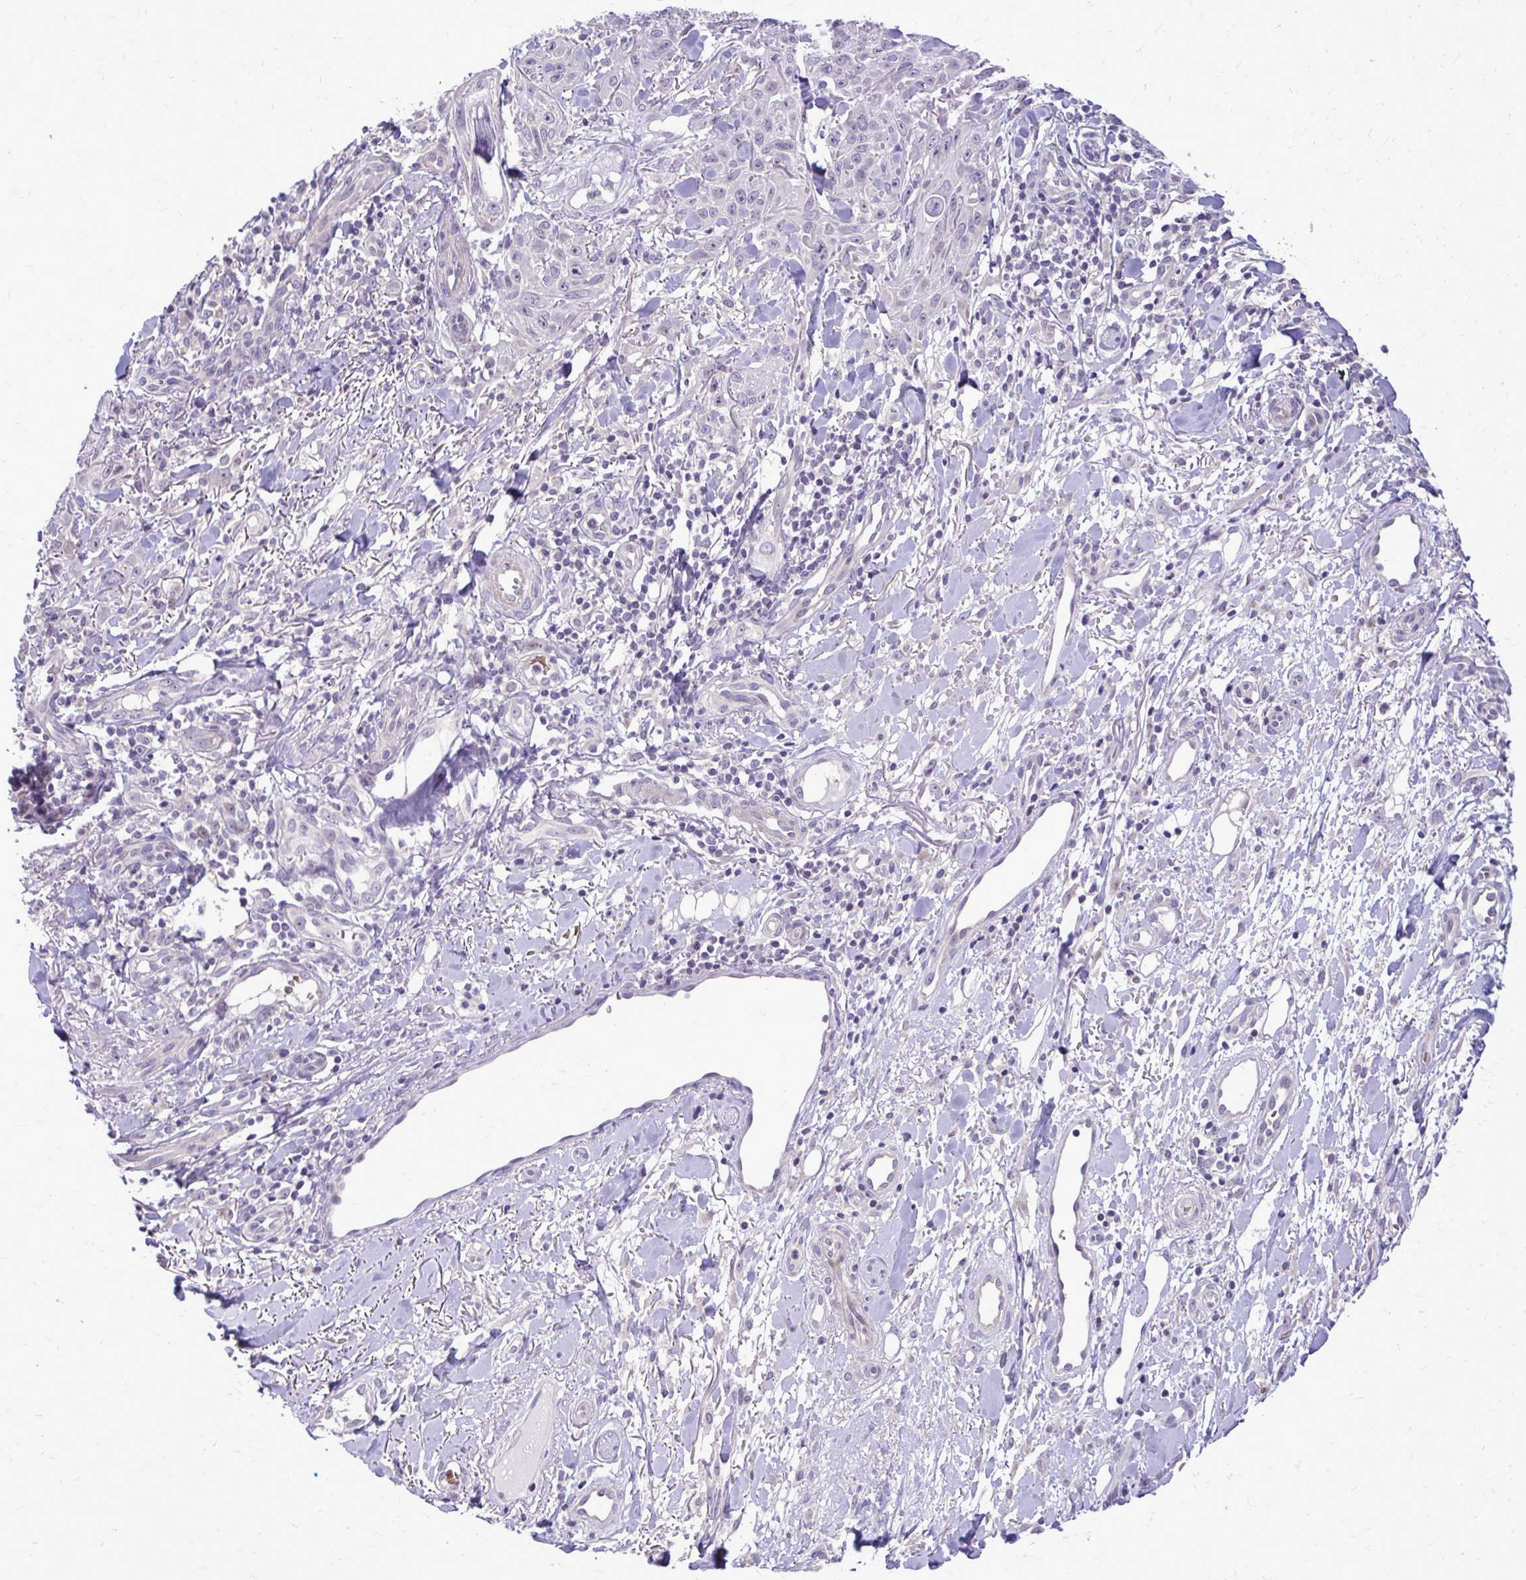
{"staining": {"intensity": "negative", "quantity": "none", "location": "none"}, "tissue": "skin cancer", "cell_type": "Tumor cells", "image_type": "cancer", "snomed": [{"axis": "morphology", "description": "Squamous cell carcinoma, NOS"}, {"axis": "topography", "description": "Skin"}], "caption": "A high-resolution histopathology image shows immunohistochemistry staining of skin cancer, which demonstrates no significant staining in tumor cells. (Stains: DAB (3,3'-diaminobenzidine) immunohistochemistry (IHC) with hematoxylin counter stain, Microscopy: brightfield microscopy at high magnification).", "gene": "DPY19L1", "patient": {"sex": "male", "age": 86}}